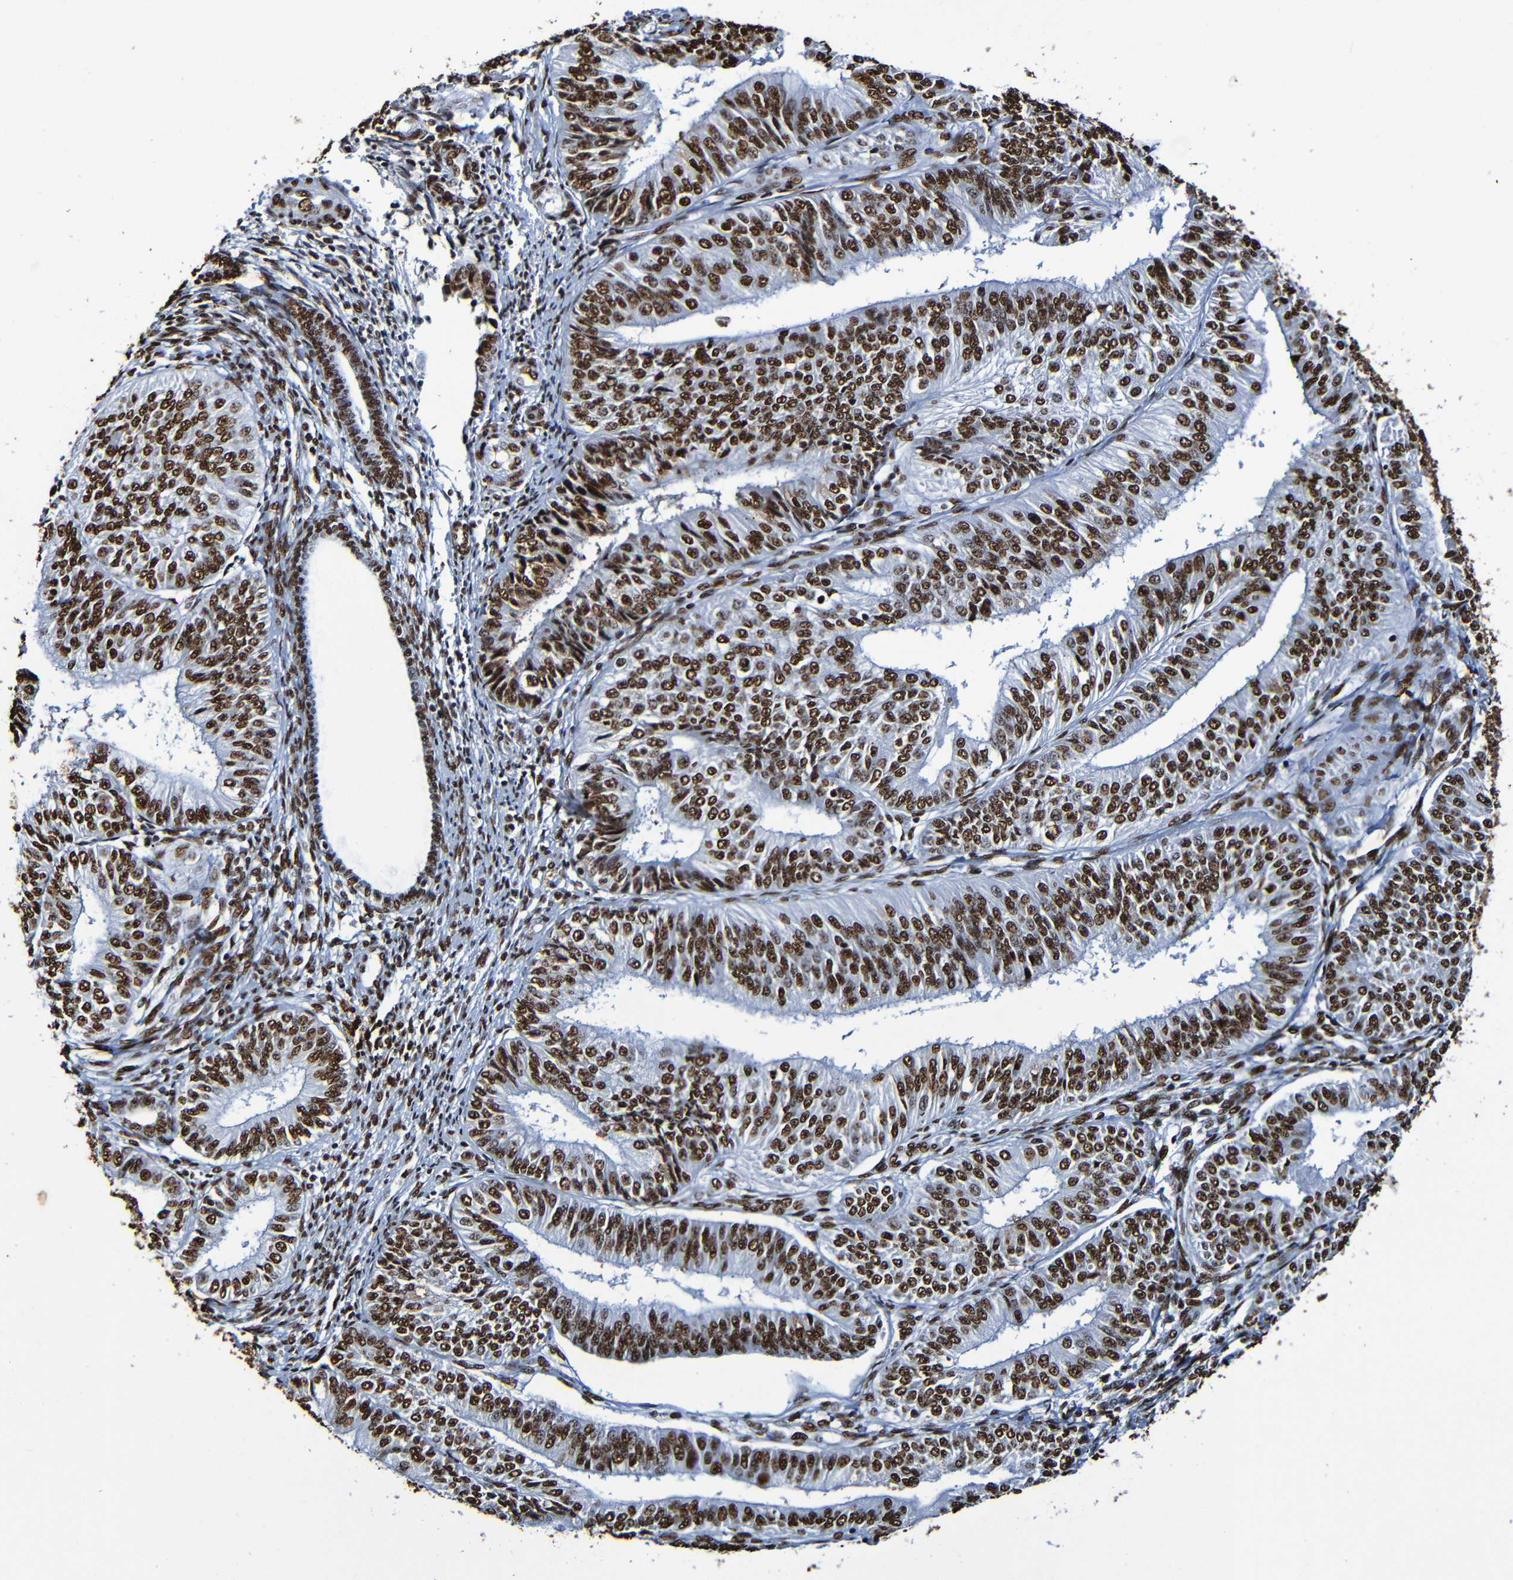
{"staining": {"intensity": "strong", "quantity": ">75%", "location": "nuclear"}, "tissue": "endometrial cancer", "cell_type": "Tumor cells", "image_type": "cancer", "snomed": [{"axis": "morphology", "description": "Adenocarcinoma, NOS"}, {"axis": "topography", "description": "Endometrium"}], "caption": "Approximately >75% of tumor cells in endometrial cancer display strong nuclear protein staining as visualized by brown immunohistochemical staining.", "gene": "SRSF3", "patient": {"sex": "female", "age": 58}}